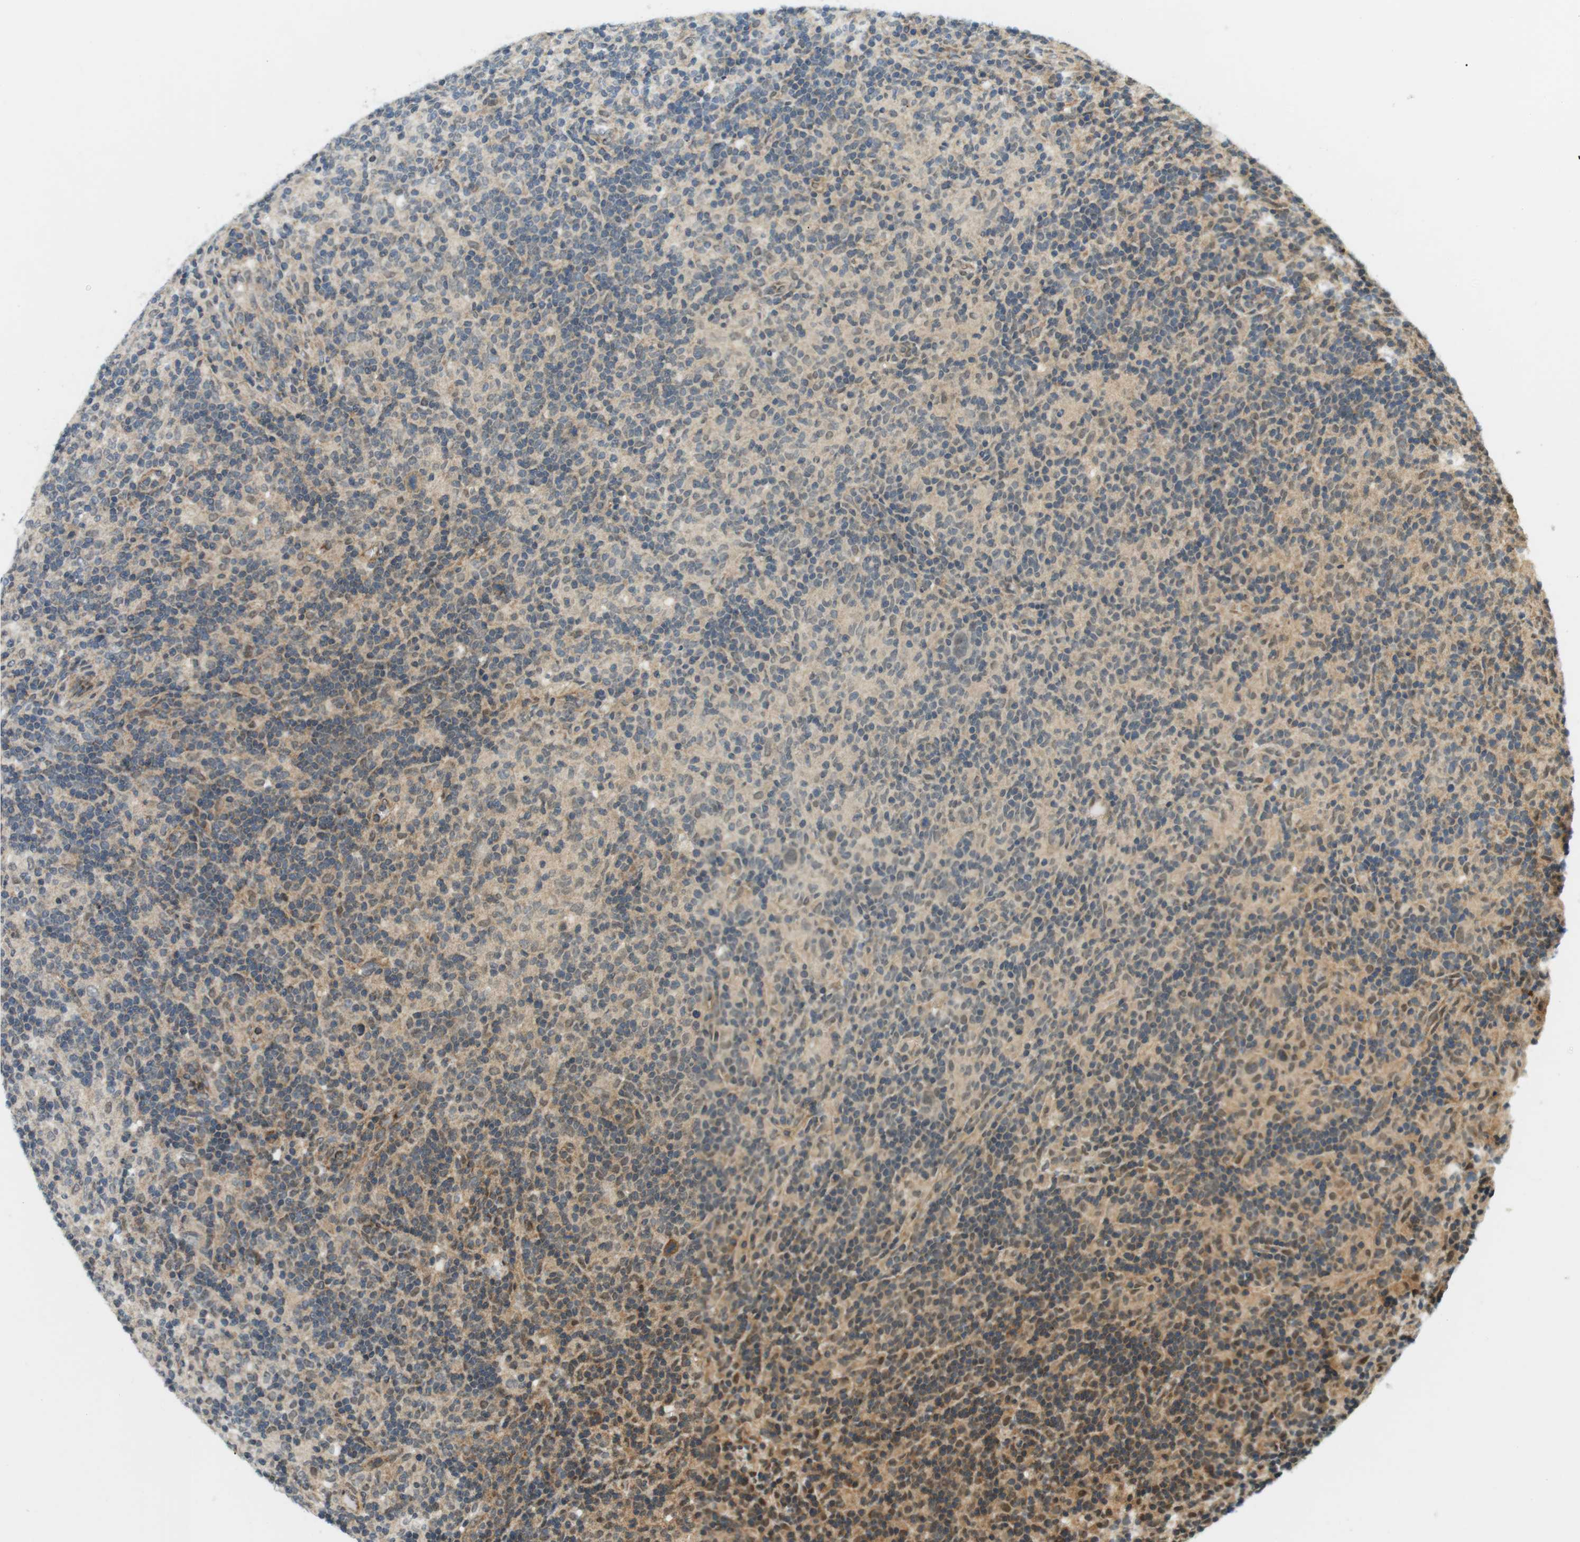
{"staining": {"intensity": "weak", "quantity": "25%-75%", "location": "cytoplasmic/membranous"}, "tissue": "lymphoma", "cell_type": "Tumor cells", "image_type": "cancer", "snomed": [{"axis": "morphology", "description": "Hodgkin's disease, NOS"}, {"axis": "topography", "description": "Lymph node"}], "caption": "A brown stain highlights weak cytoplasmic/membranous positivity of a protein in Hodgkin's disease tumor cells. The protein of interest is shown in brown color, while the nuclei are stained blue.", "gene": "CSNK2B", "patient": {"sex": "male", "age": 70}}